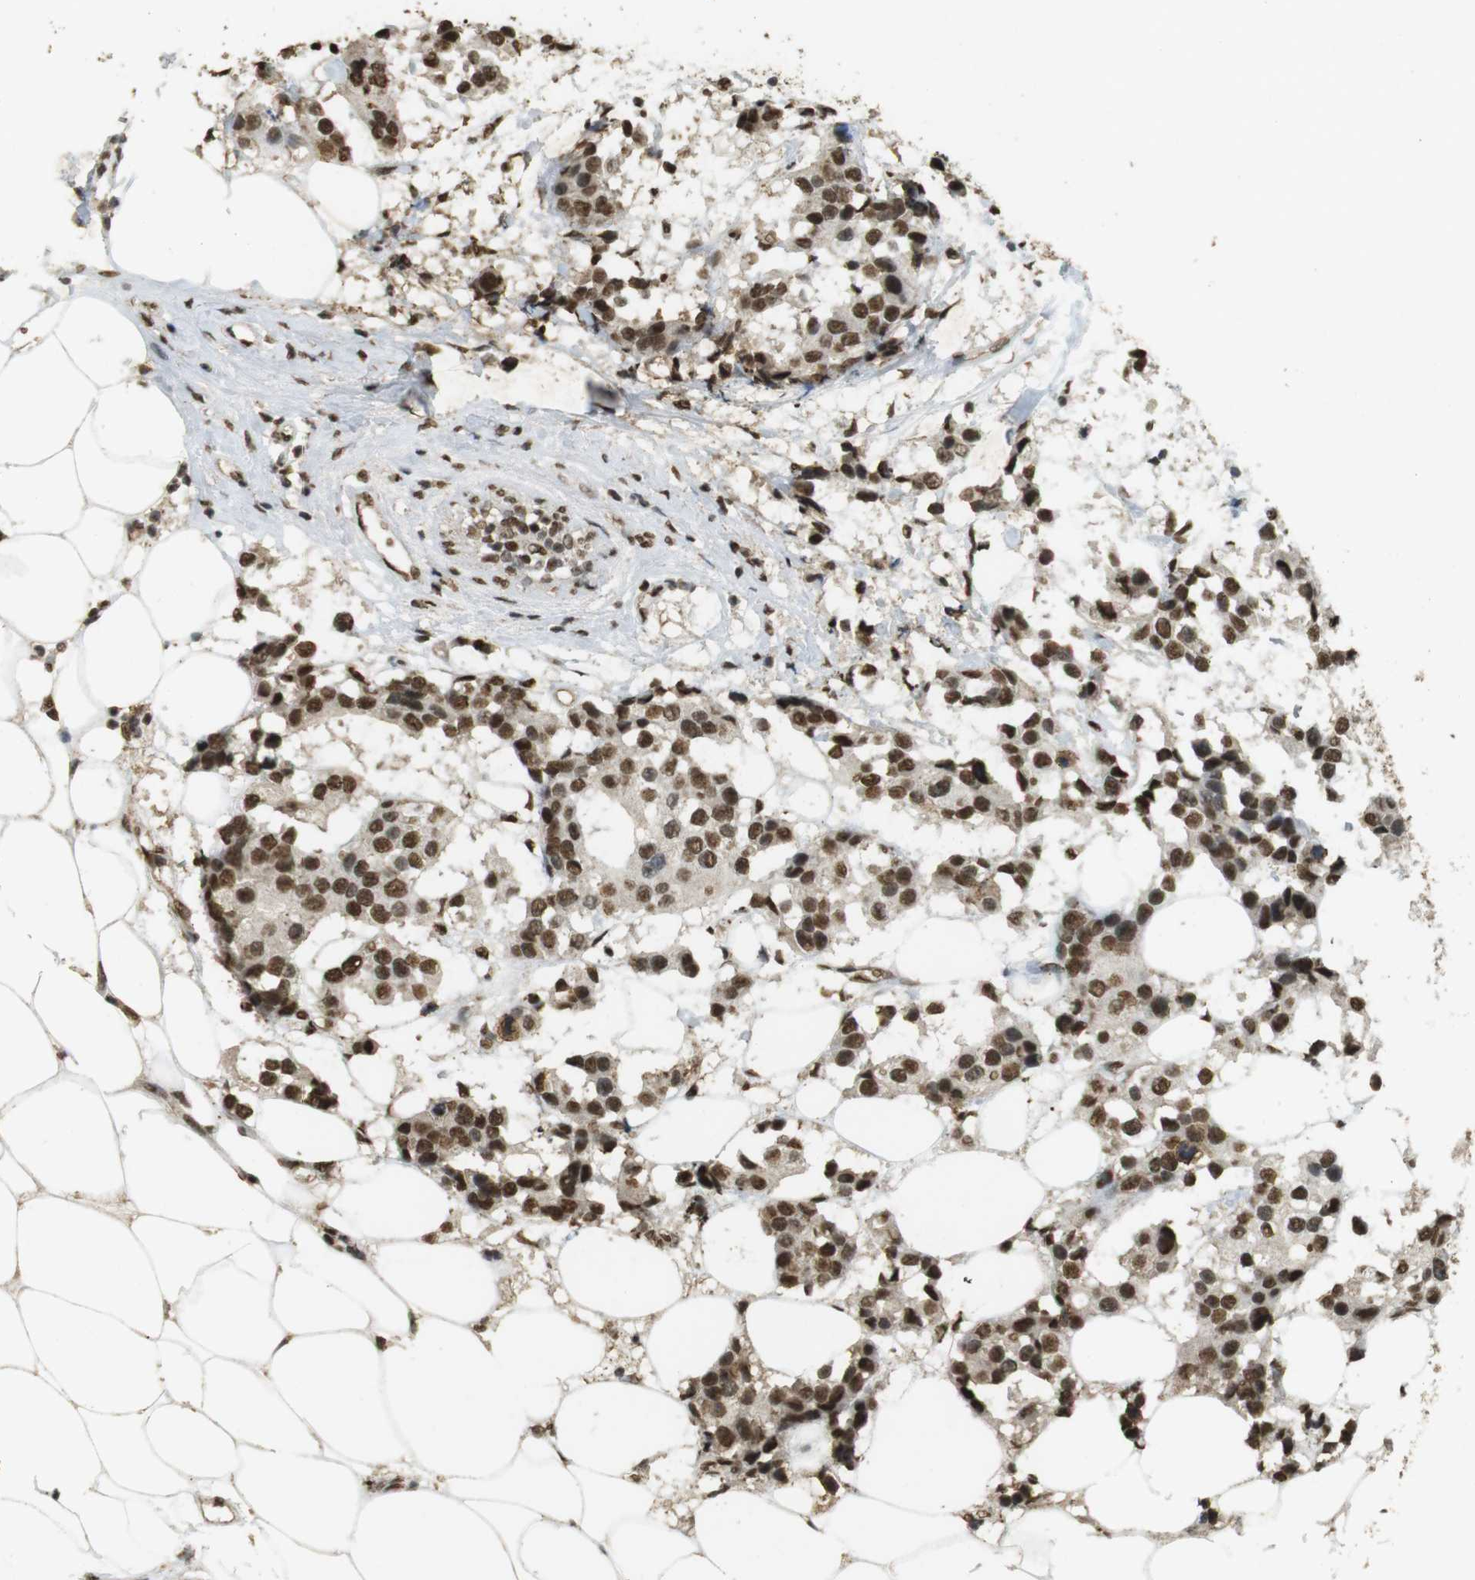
{"staining": {"intensity": "strong", "quantity": ">75%", "location": "nuclear"}, "tissue": "breast cancer", "cell_type": "Tumor cells", "image_type": "cancer", "snomed": [{"axis": "morphology", "description": "Normal tissue, NOS"}, {"axis": "morphology", "description": "Duct carcinoma"}, {"axis": "topography", "description": "Breast"}], "caption": "Immunohistochemical staining of human breast cancer shows high levels of strong nuclear protein positivity in about >75% of tumor cells.", "gene": "GATA4", "patient": {"sex": "female", "age": 39}}